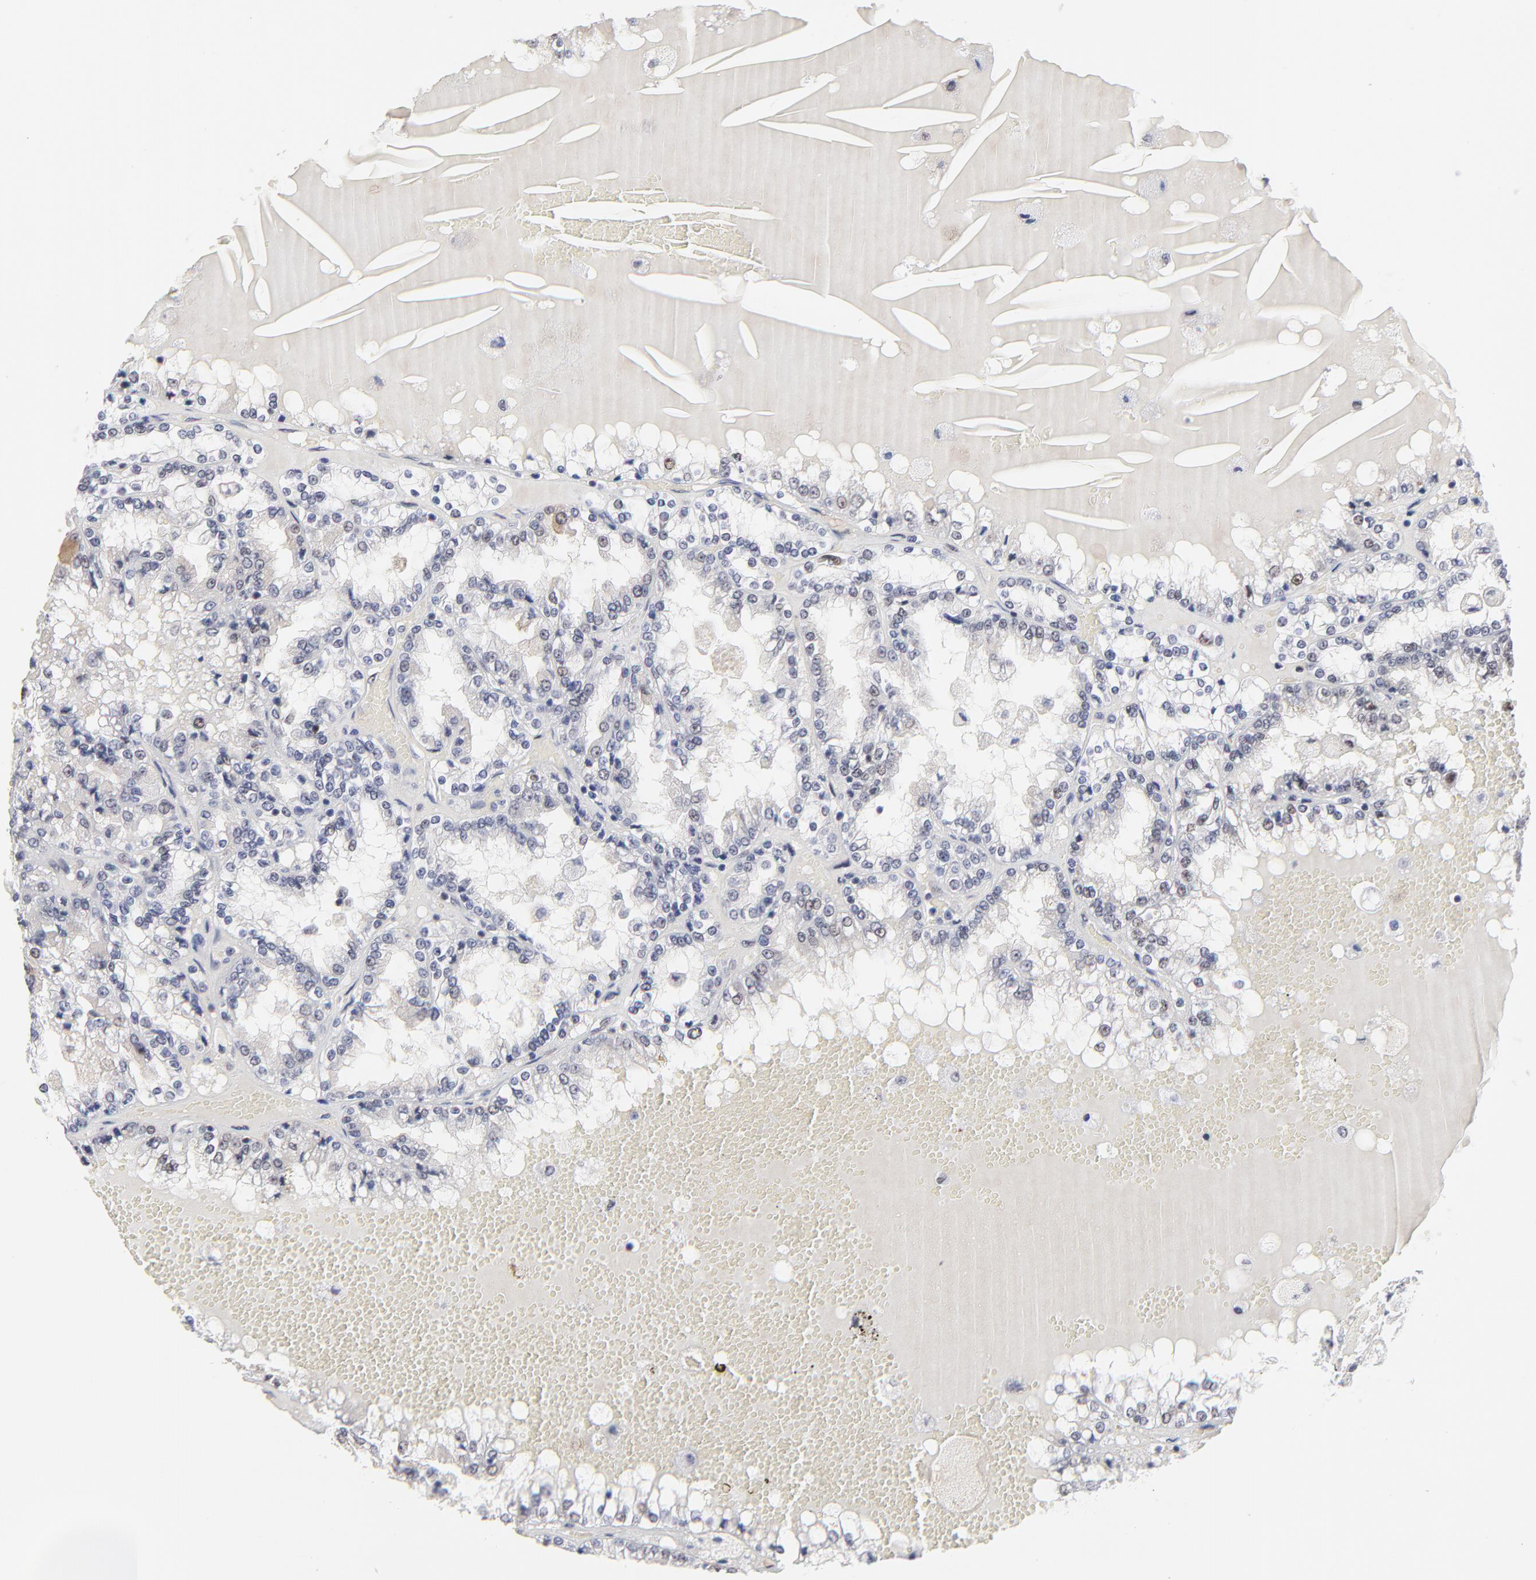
{"staining": {"intensity": "weak", "quantity": "<25%", "location": "nuclear"}, "tissue": "renal cancer", "cell_type": "Tumor cells", "image_type": "cancer", "snomed": [{"axis": "morphology", "description": "Adenocarcinoma, NOS"}, {"axis": "topography", "description": "Kidney"}], "caption": "IHC histopathology image of neoplastic tissue: human renal cancer stained with DAB displays no significant protein positivity in tumor cells.", "gene": "OGFOD1", "patient": {"sex": "female", "age": 56}}